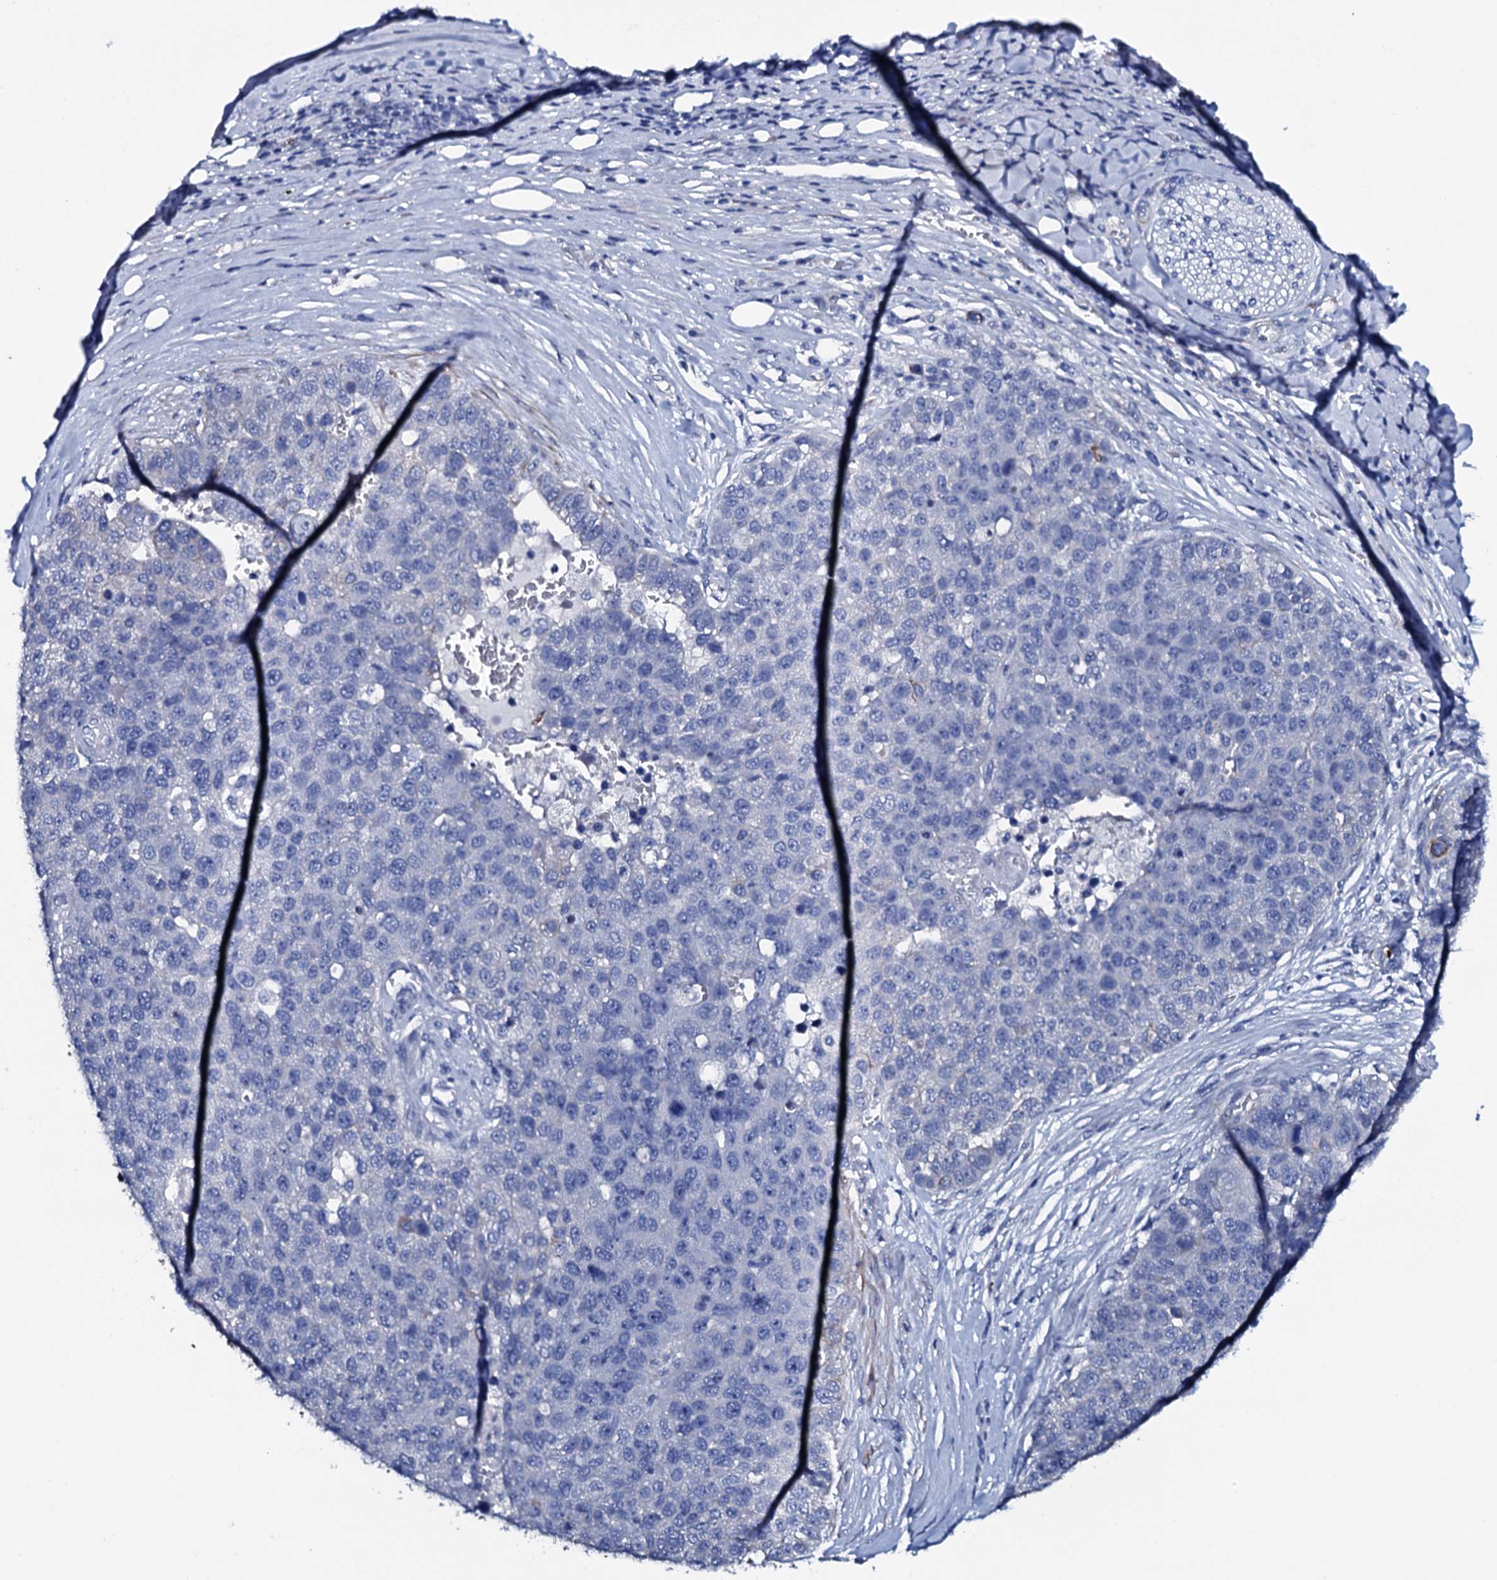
{"staining": {"intensity": "negative", "quantity": "none", "location": "none"}, "tissue": "pancreatic cancer", "cell_type": "Tumor cells", "image_type": "cancer", "snomed": [{"axis": "morphology", "description": "Adenocarcinoma, NOS"}, {"axis": "topography", "description": "Pancreas"}], "caption": "Tumor cells are negative for brown protein staining in pancreatic cancer (adenocarcinoma).", "gene": "GYS2", "patient": {"sex": "female", "age": 61}}